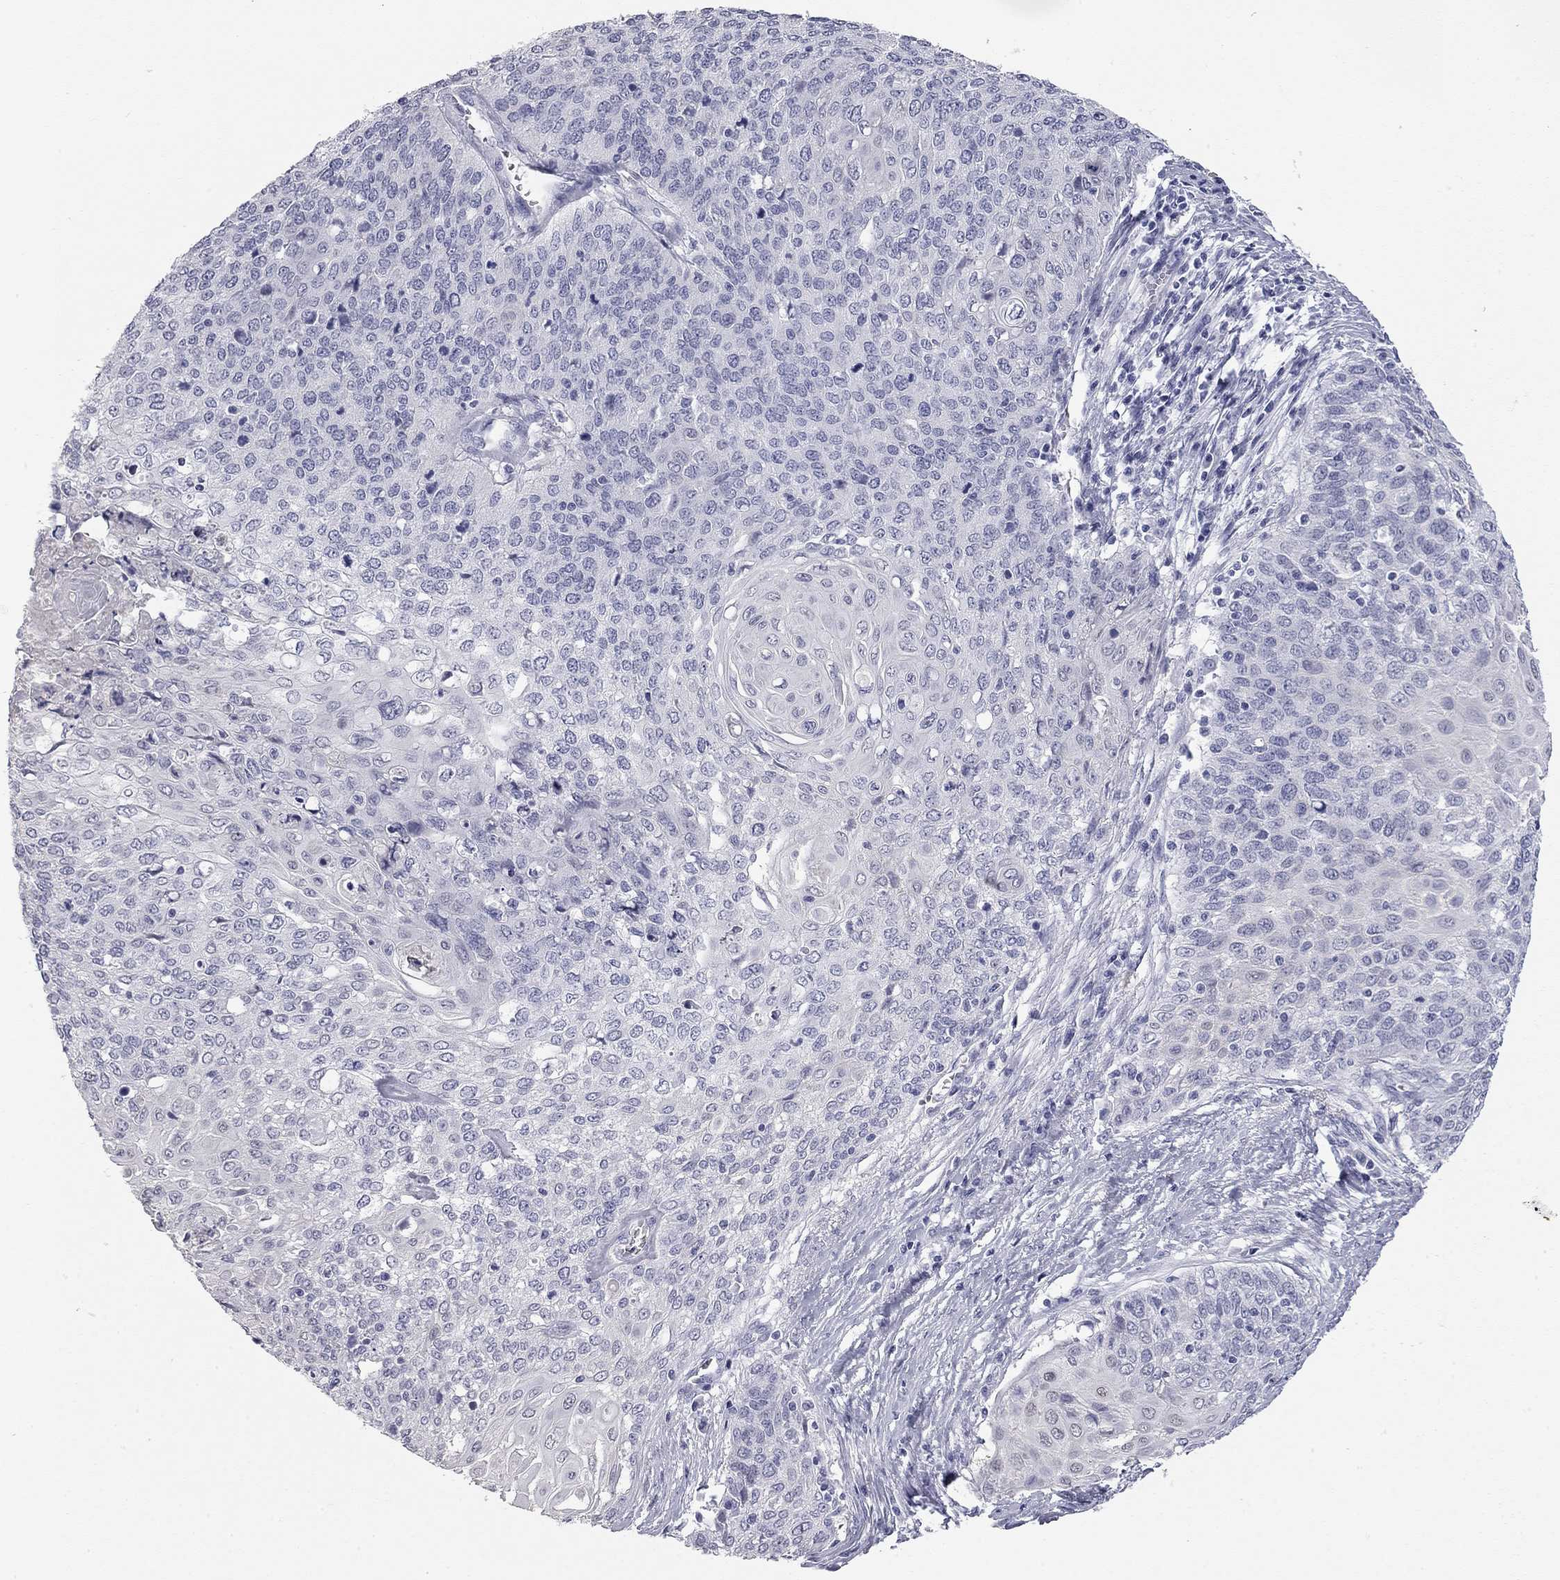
{"staining": {"intensity": "negative", "quantity": "none", "location": "none"}, "tissue": "cervical cancer", "cell_type": "Tumor cells", "image_type": "cancer", "snomed": [{"axis": "morphology", "description": "Squamous cell carcinoma, NOS"}, {"axis": "topography", "description": "Cervix"}], "caption": "This is an immunohistochemistry (IHC) image of cervical cancer. There is no staining in tumor cells.", "gene": "AK8", "patient": {"sex": "female", "age": 39}}